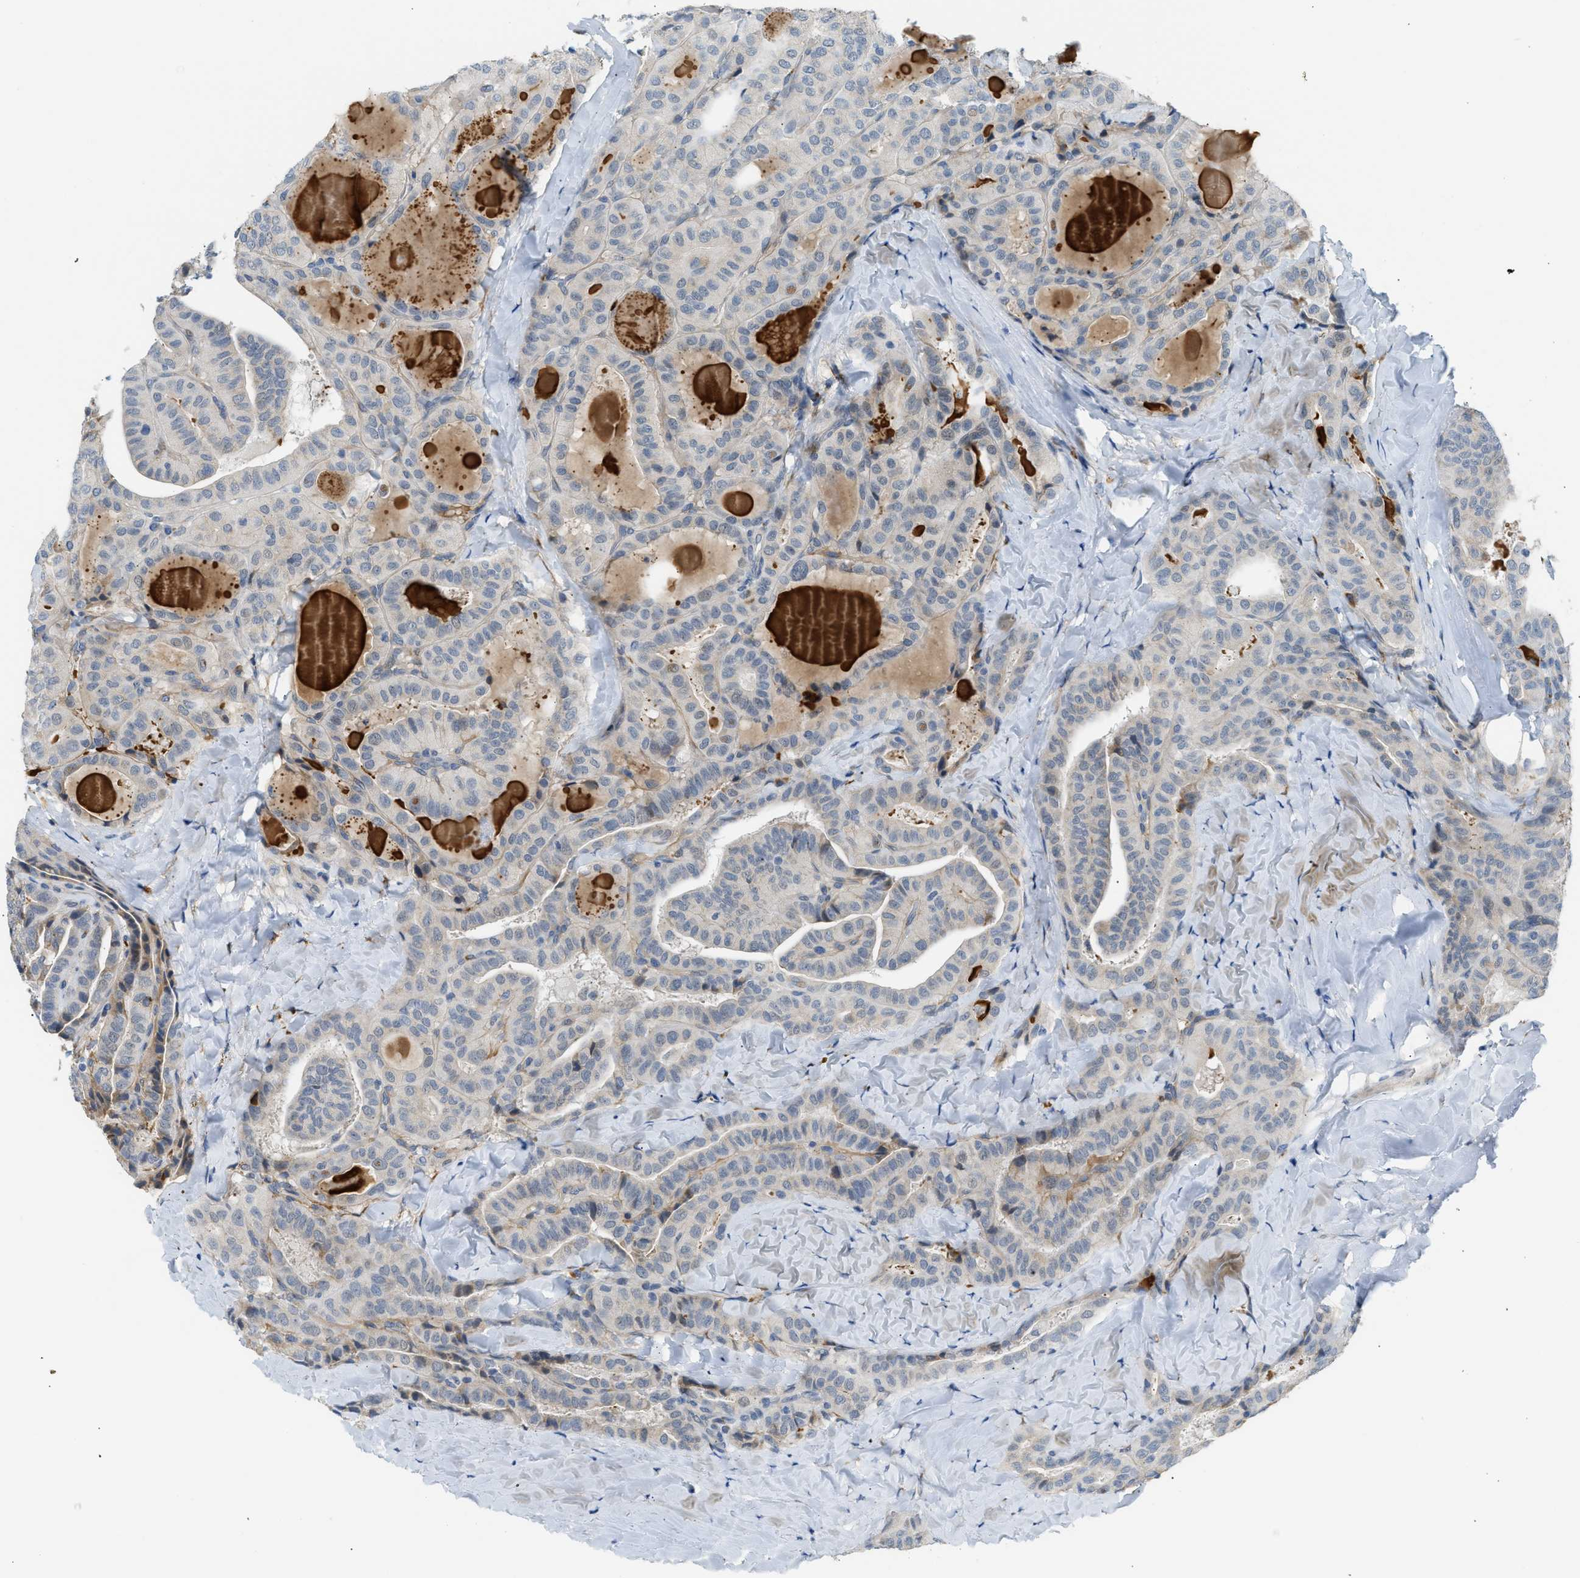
{"staining": {"intensity": "weak", "quantity": "<25%", "location": "cytoplasmic/membranous"}, "tissue": "thyroid cancer", "cell_type": "Tumor cells", "image_type": "cancer", "snomed": [{"axis": "morphology", "description": "Papillary adenocarcinoma, NOS"}, {"axis": "topography", "description": "Thyroid gland"}], "caption": "Human papillary adenocarcinoma (thyroid) stained for a protein using immunohistochemistry displays no expression in tumor cells.", "gene": "KCNC2", "patient": {"sex": "male", "age": 77}}